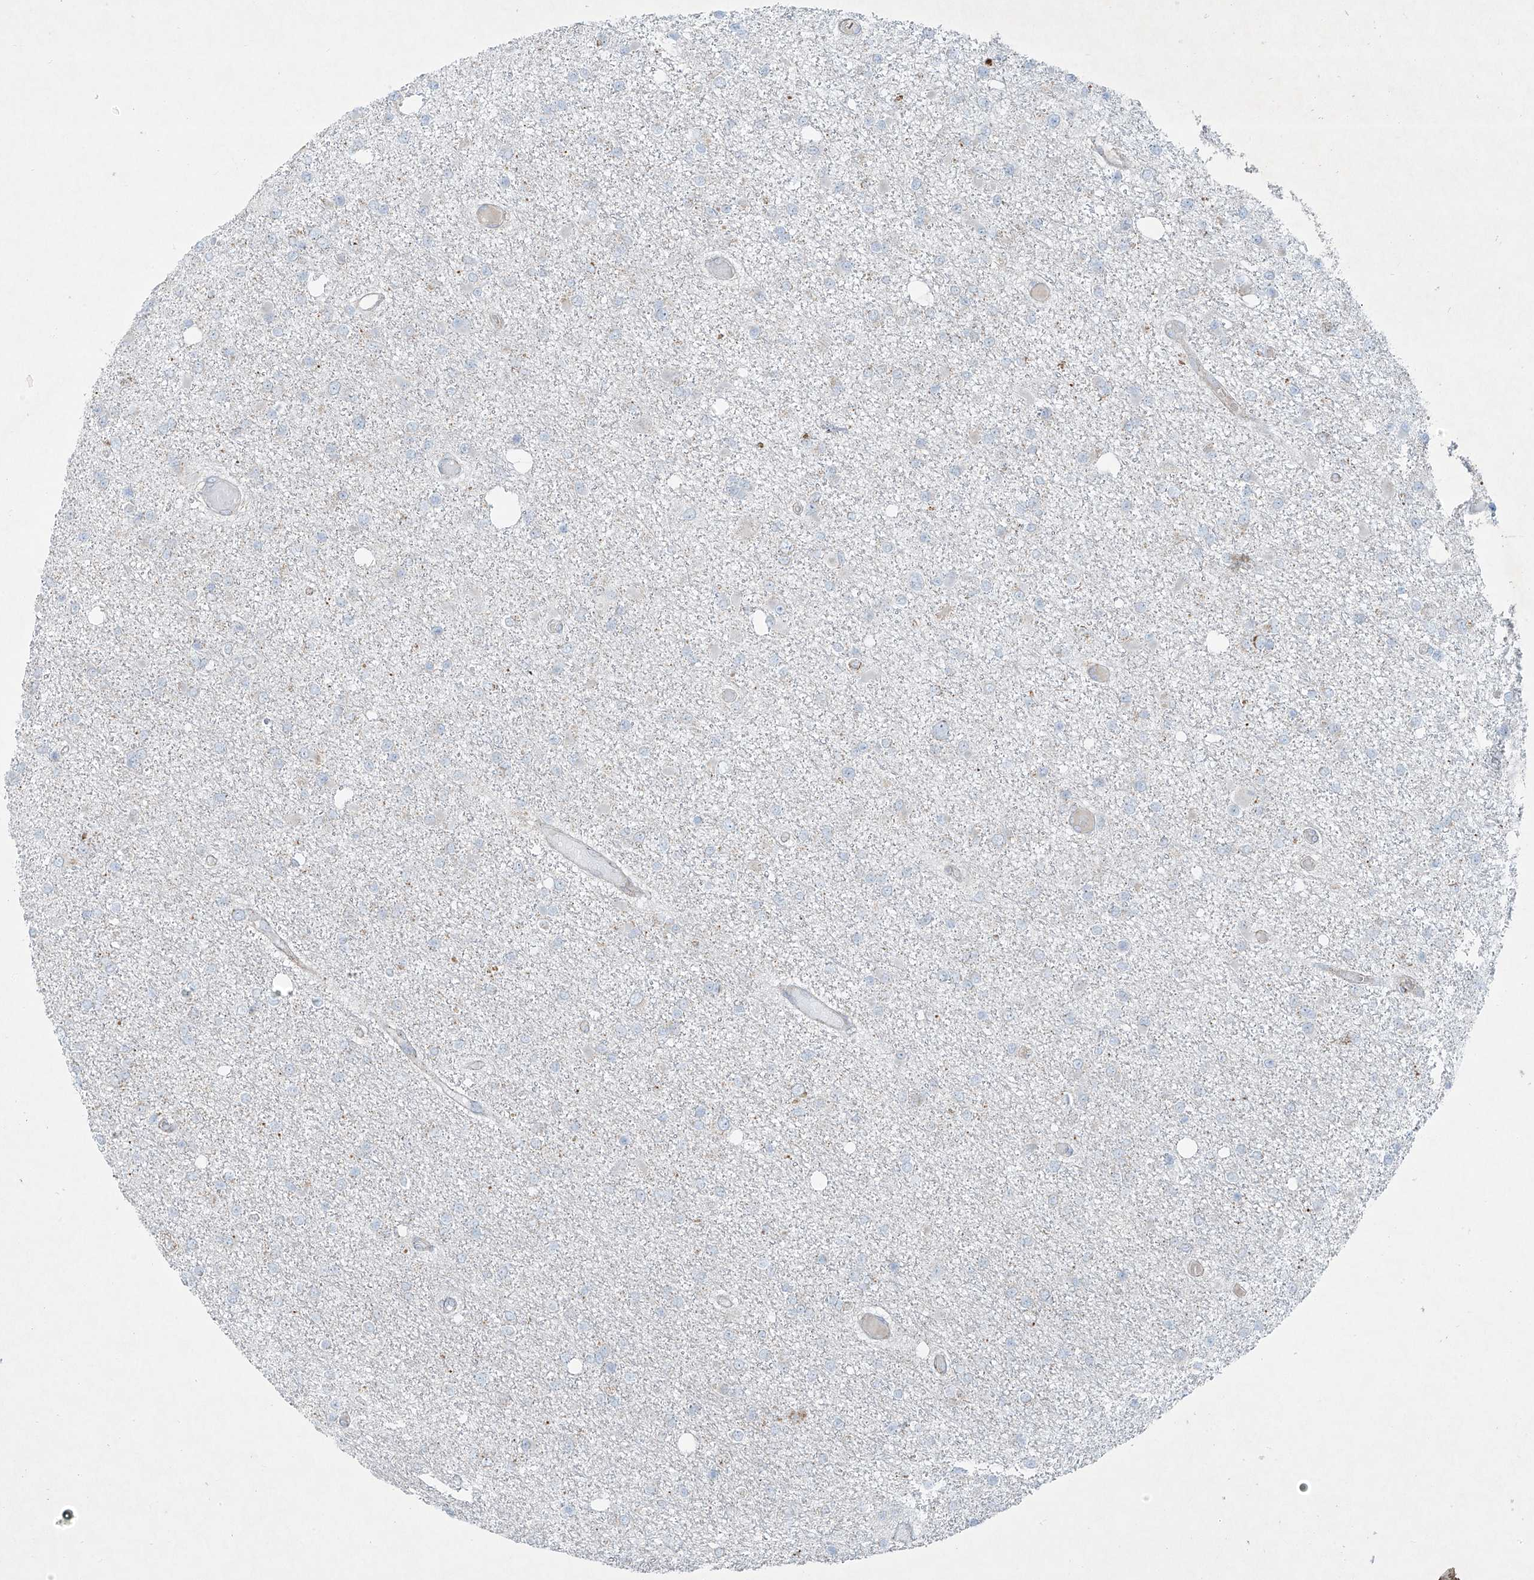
{"staining": {"intensity": "negative", "quantity": "none", "location": "none"}, "tissue": "glioma", "cell_type": "Tumor cells", "image_type": "cancer", "snomed": [{"axis": "morphology", "description": "Glioma, malignant, Low grade"}, {"axis": "topography", "description": "Brain"}], "caption": "A histopathology image of human low-grade glioma (malignant) is negative for staining in tumor cells.", "gene": "SMDT1", "patient": {"sex": "female", "age": 22}}